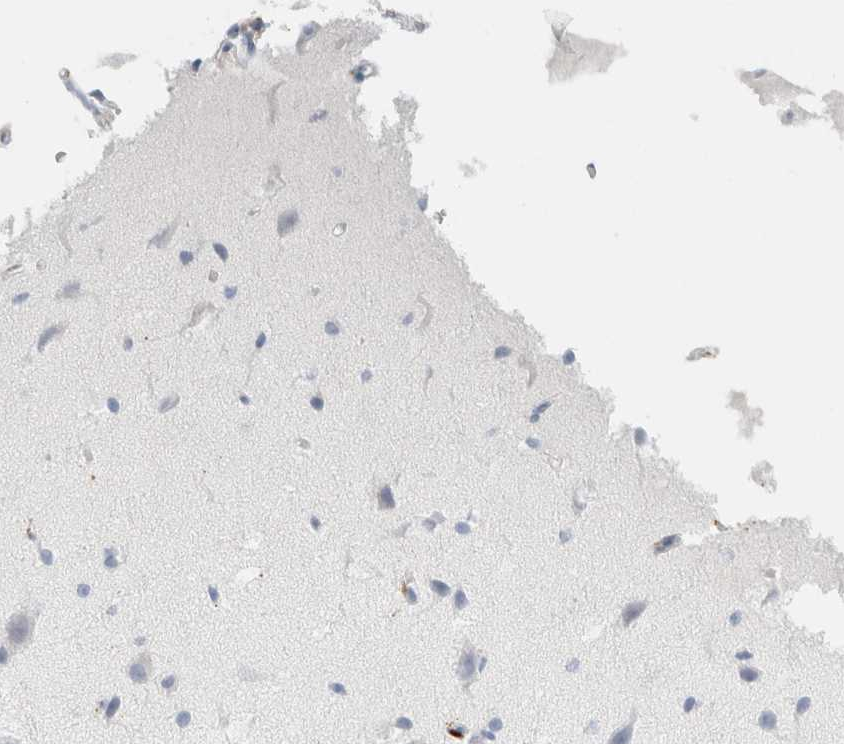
{"staining": {"intensity": "negative", "quantity": "none", "location": "none"}, "tissue": "cerebral cortex", "cell_type": "Endothelial cells", "image_type": "normal", "snomed": [{"axis": "morphology", "description": "Normal tissue, NOS"}, {"axis": "morphology", "description": "Developmental malformation"}, {"axis": "topography", "description": "Cerebral cortex"}], "caption": "This is a histopathology image of IHC staining of unremarkable cerebral cortex, which shows no positivity in endothelial cells. (DAB (3,3'-diaminobenzidine) immunohistochemistry (IHC) with hematoxylin counter stain).", "gene": "CPQ", "patient": {"sex": "female", "age": 30}}